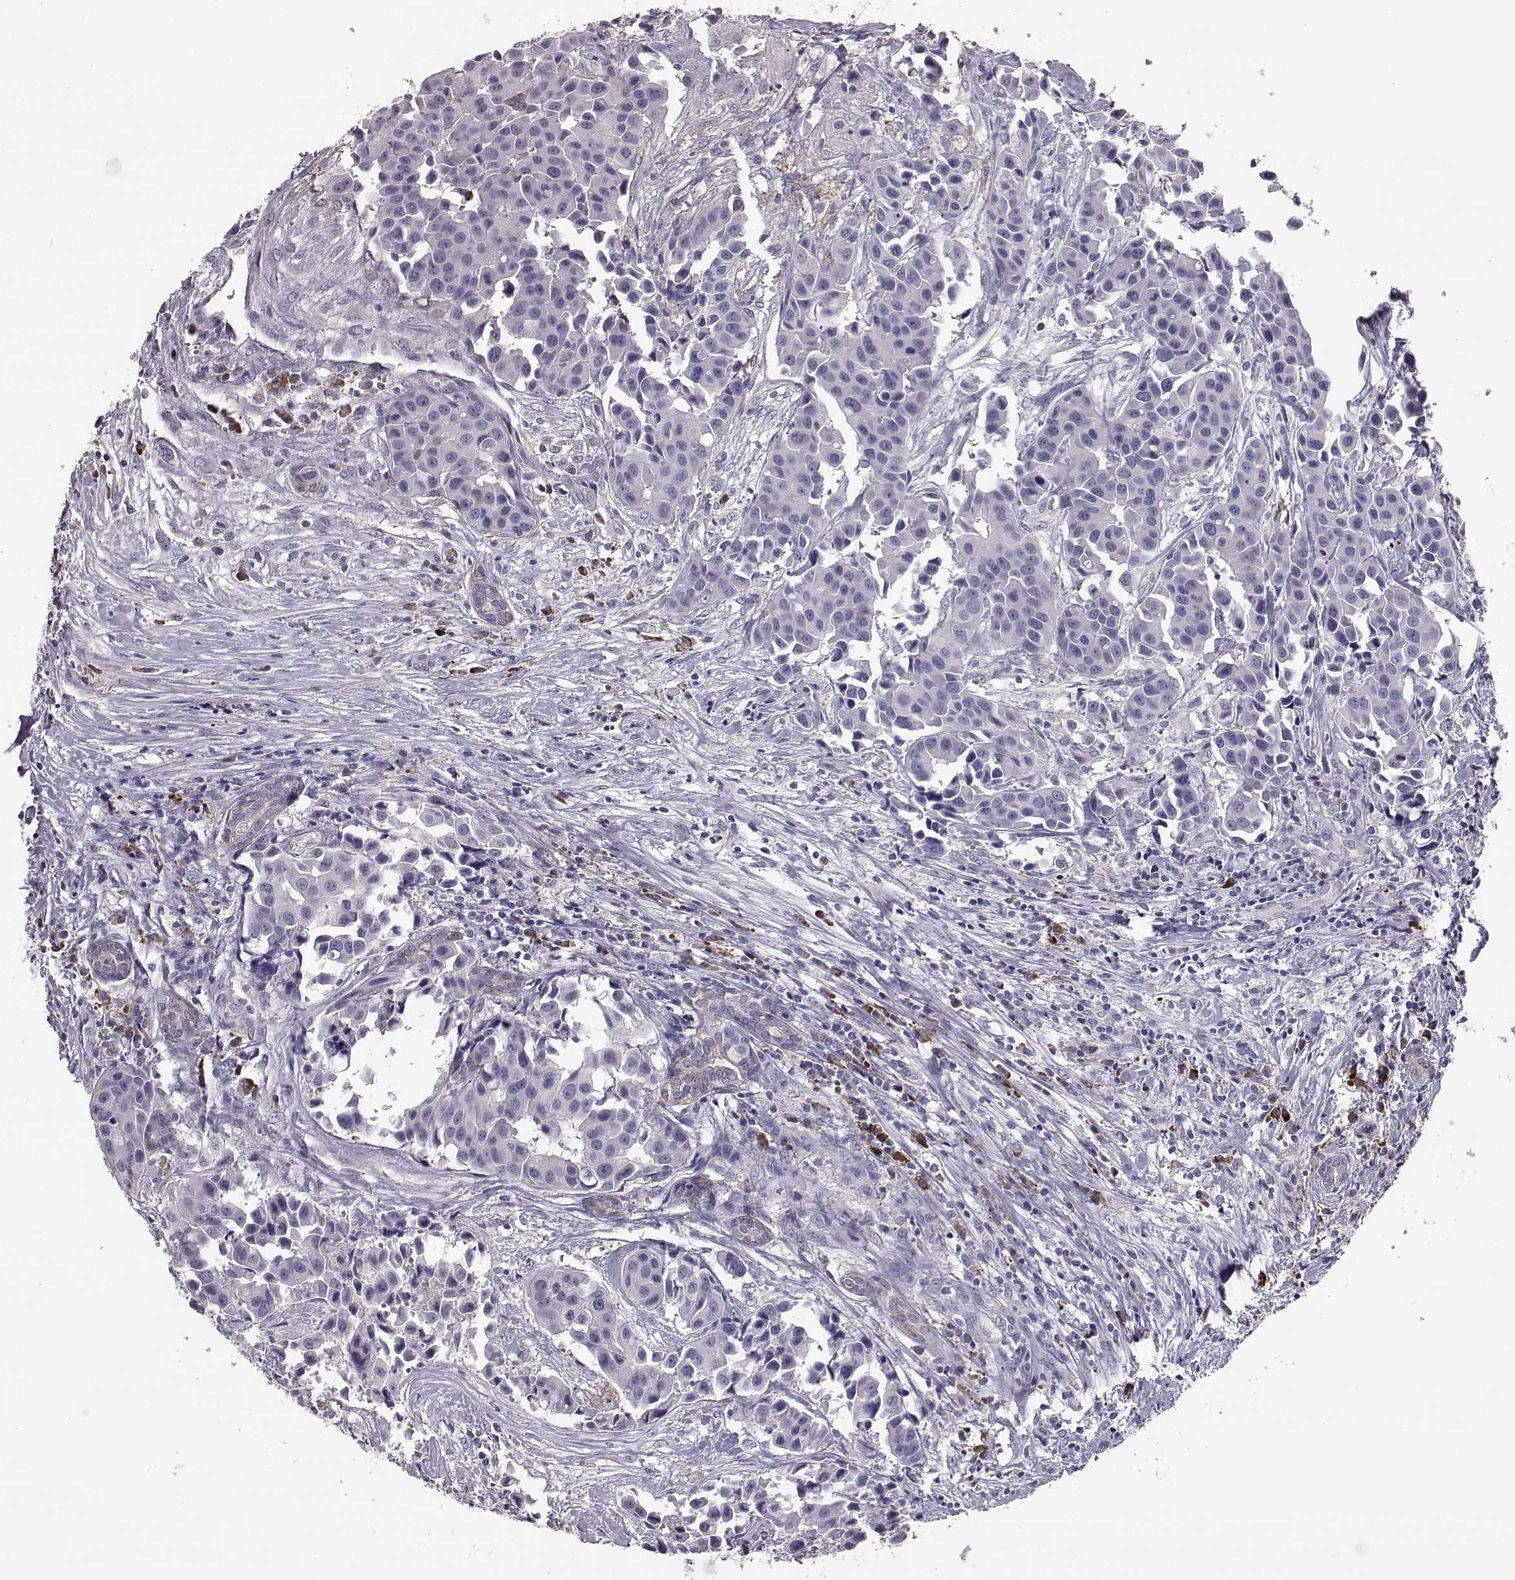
{"staining": {"intensity": "negative", "quantity": "none", "location": "none"}, "tissue": "head and neck cancer", "cell_type": "Tumor cells", "image_type": "cancer", "snomed": [{"axis": "morphology", "description": "Adenocarcinoma, NOS"}, {"axis": "topography", "description": "Head-Neck"}], "caption": "An immunohistochemistry image of head and neck adenocarcinoma is shown. There is no staining in tumor cells of head and neck adenocarcinoma. (Immunohistochemistry (ihc), brightfield microscopy, high magnification).", "gene": "ADGRG5", "patient": {"sex": "male", "age": 76}}